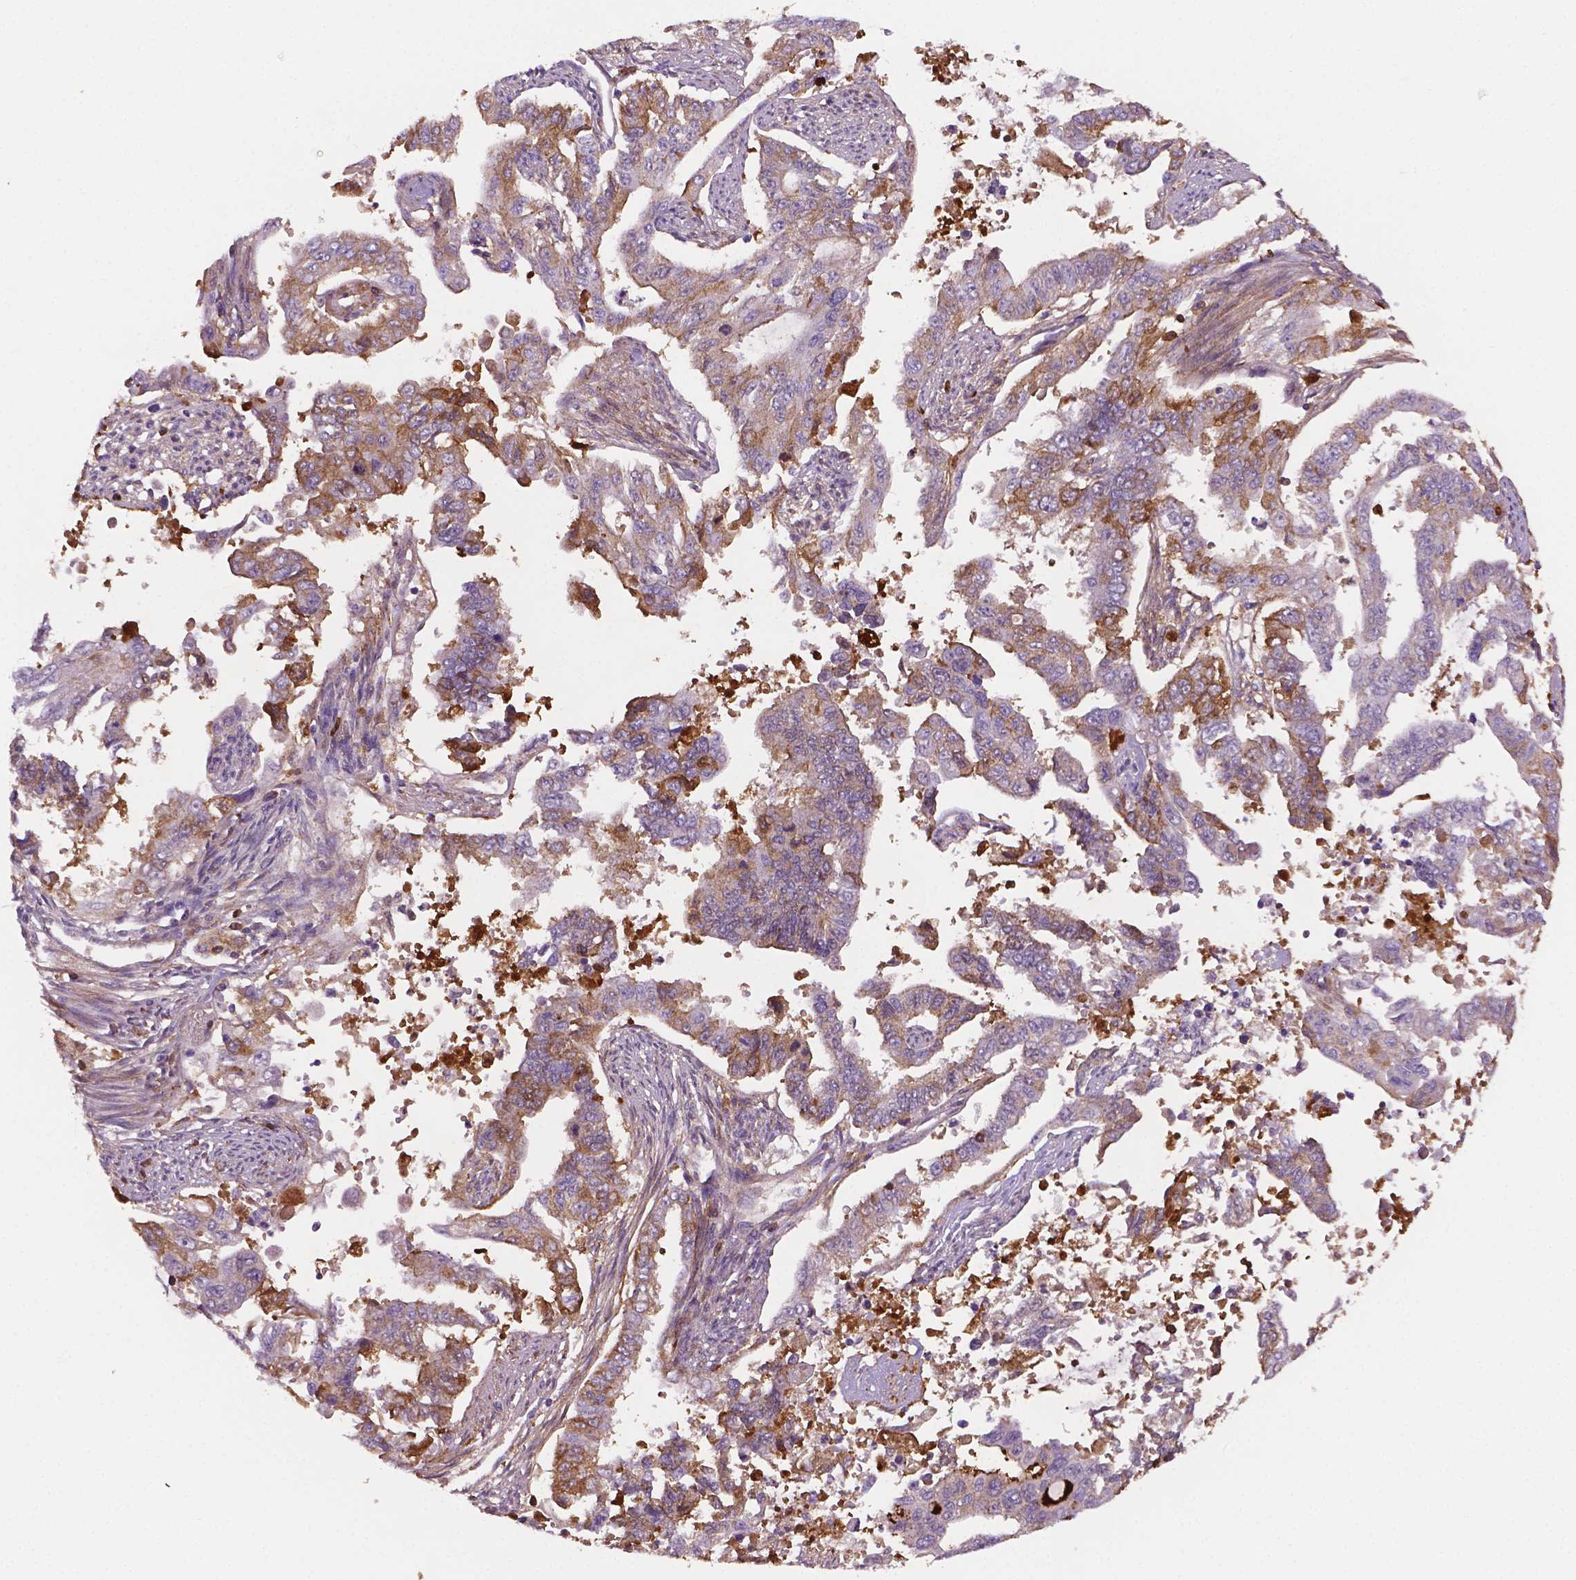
{"staining": {"intensity": "moderate", "quantity": "<25%", "location": "cytoplasmic/membranous"}, "tissue": "endometrial cancer", "cell_type": "Tumor cells", "image_type": "cancer", "snomed": [{"axis": "morphology", "description": "Adenocarcinoma, NOS"}, {"axis": "topography", "description": "Uterus"}], "caption": "Immunohistochemical staining of endometrial adenocarcinoma displays low levels of moderate cytoplasmic/membranous expression in about <25% of tumor cells. (DAB IHC with brightfield microscopy, high magnification).", "gene": "FBLN1", "patient": {"sex": "female", "age": 59}}